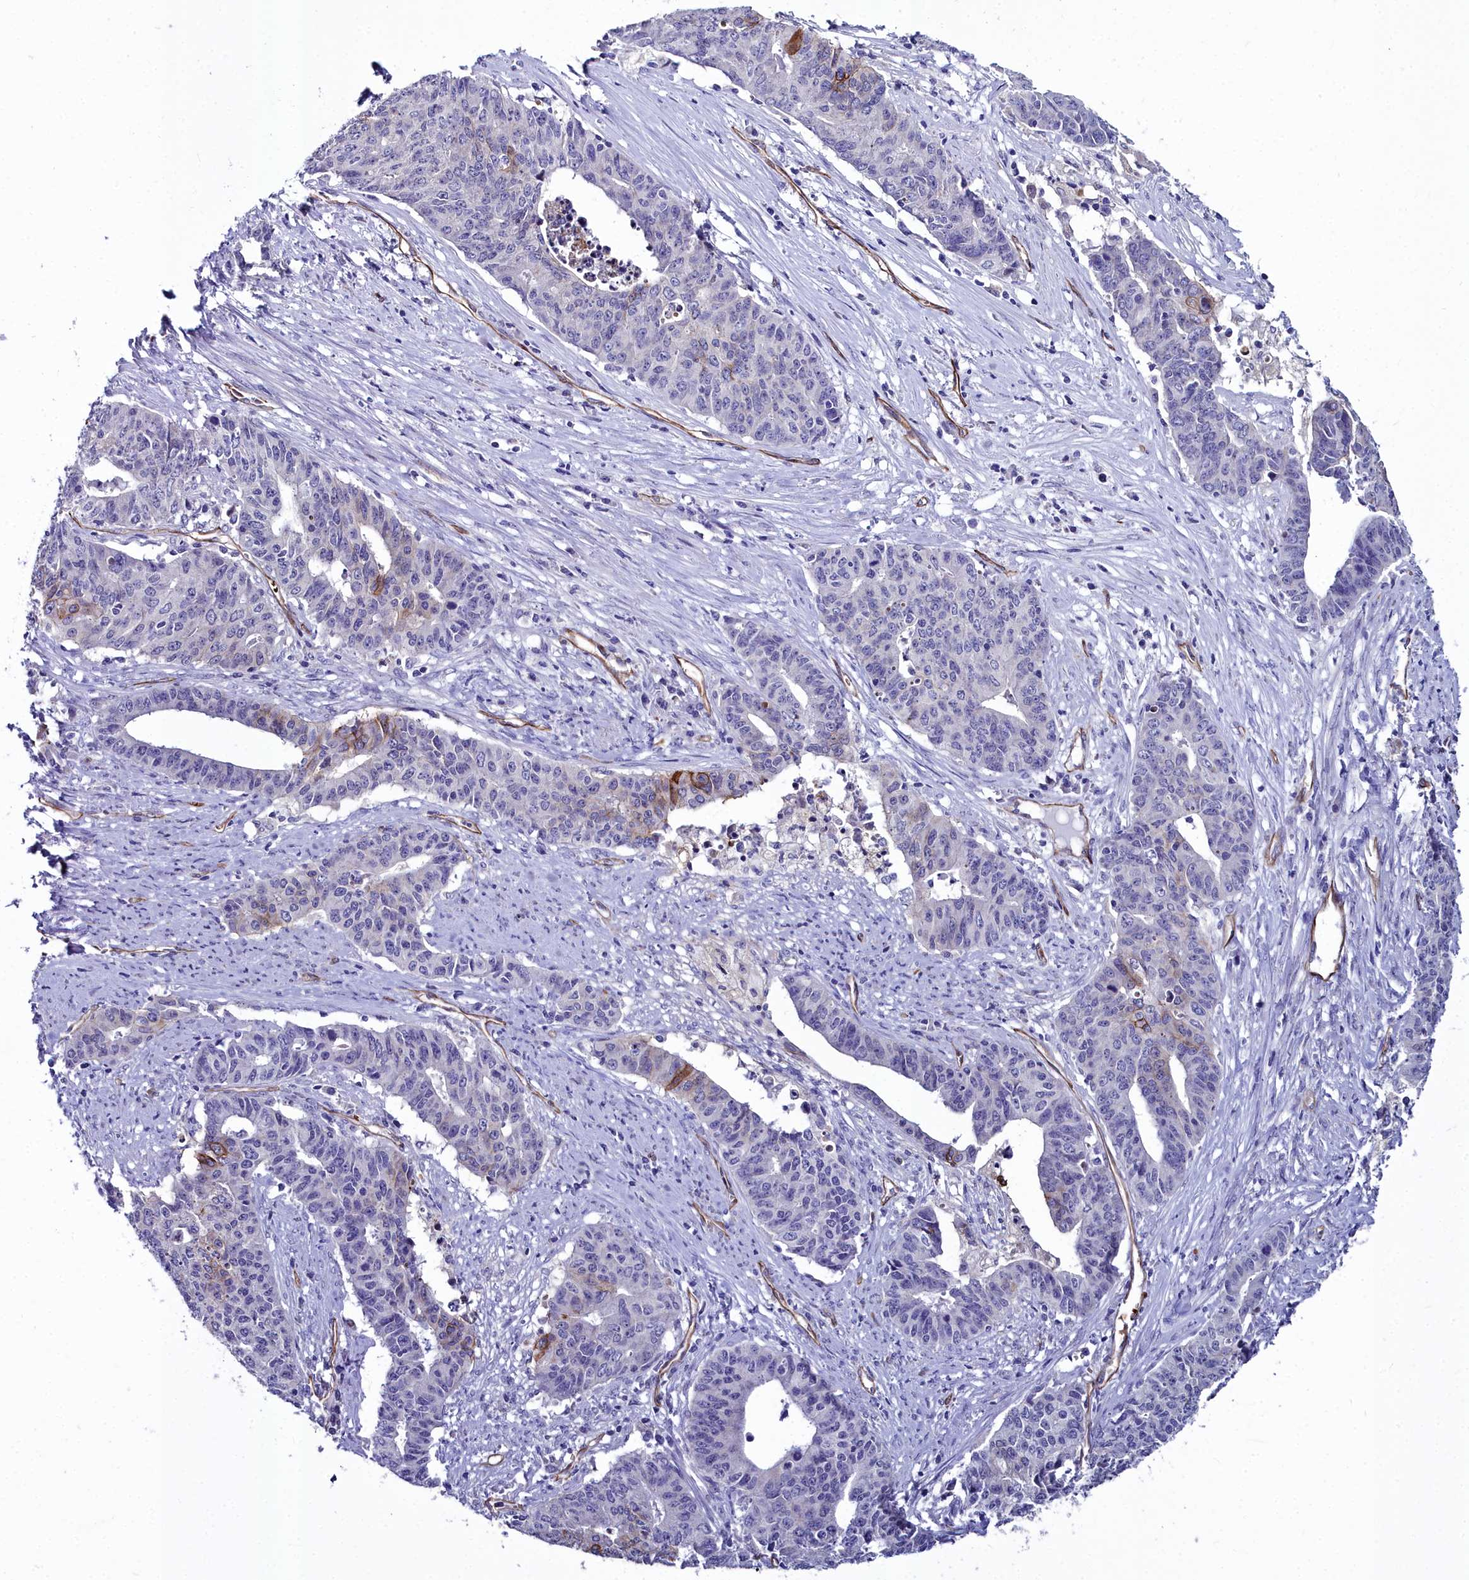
{"staining": {"intensity": "negative", "quantity": "none", "location": "none"}, "tissue": "endometrial cancer", "cell_type": "Tumor cells", "image_type": "cancer", "snomed": [{"axis": "morphology", "description": "Adenocarcinoma, NOS"}, {"axis": "topography", "description": "Endometrium"}], "caption": "DAB immunohistochemical staining of human endometrial cancer demonstrates no significant positivity in tumor cells.", "gene": "CYP4F11", "patient": {"sex": "female", "age": 59}}